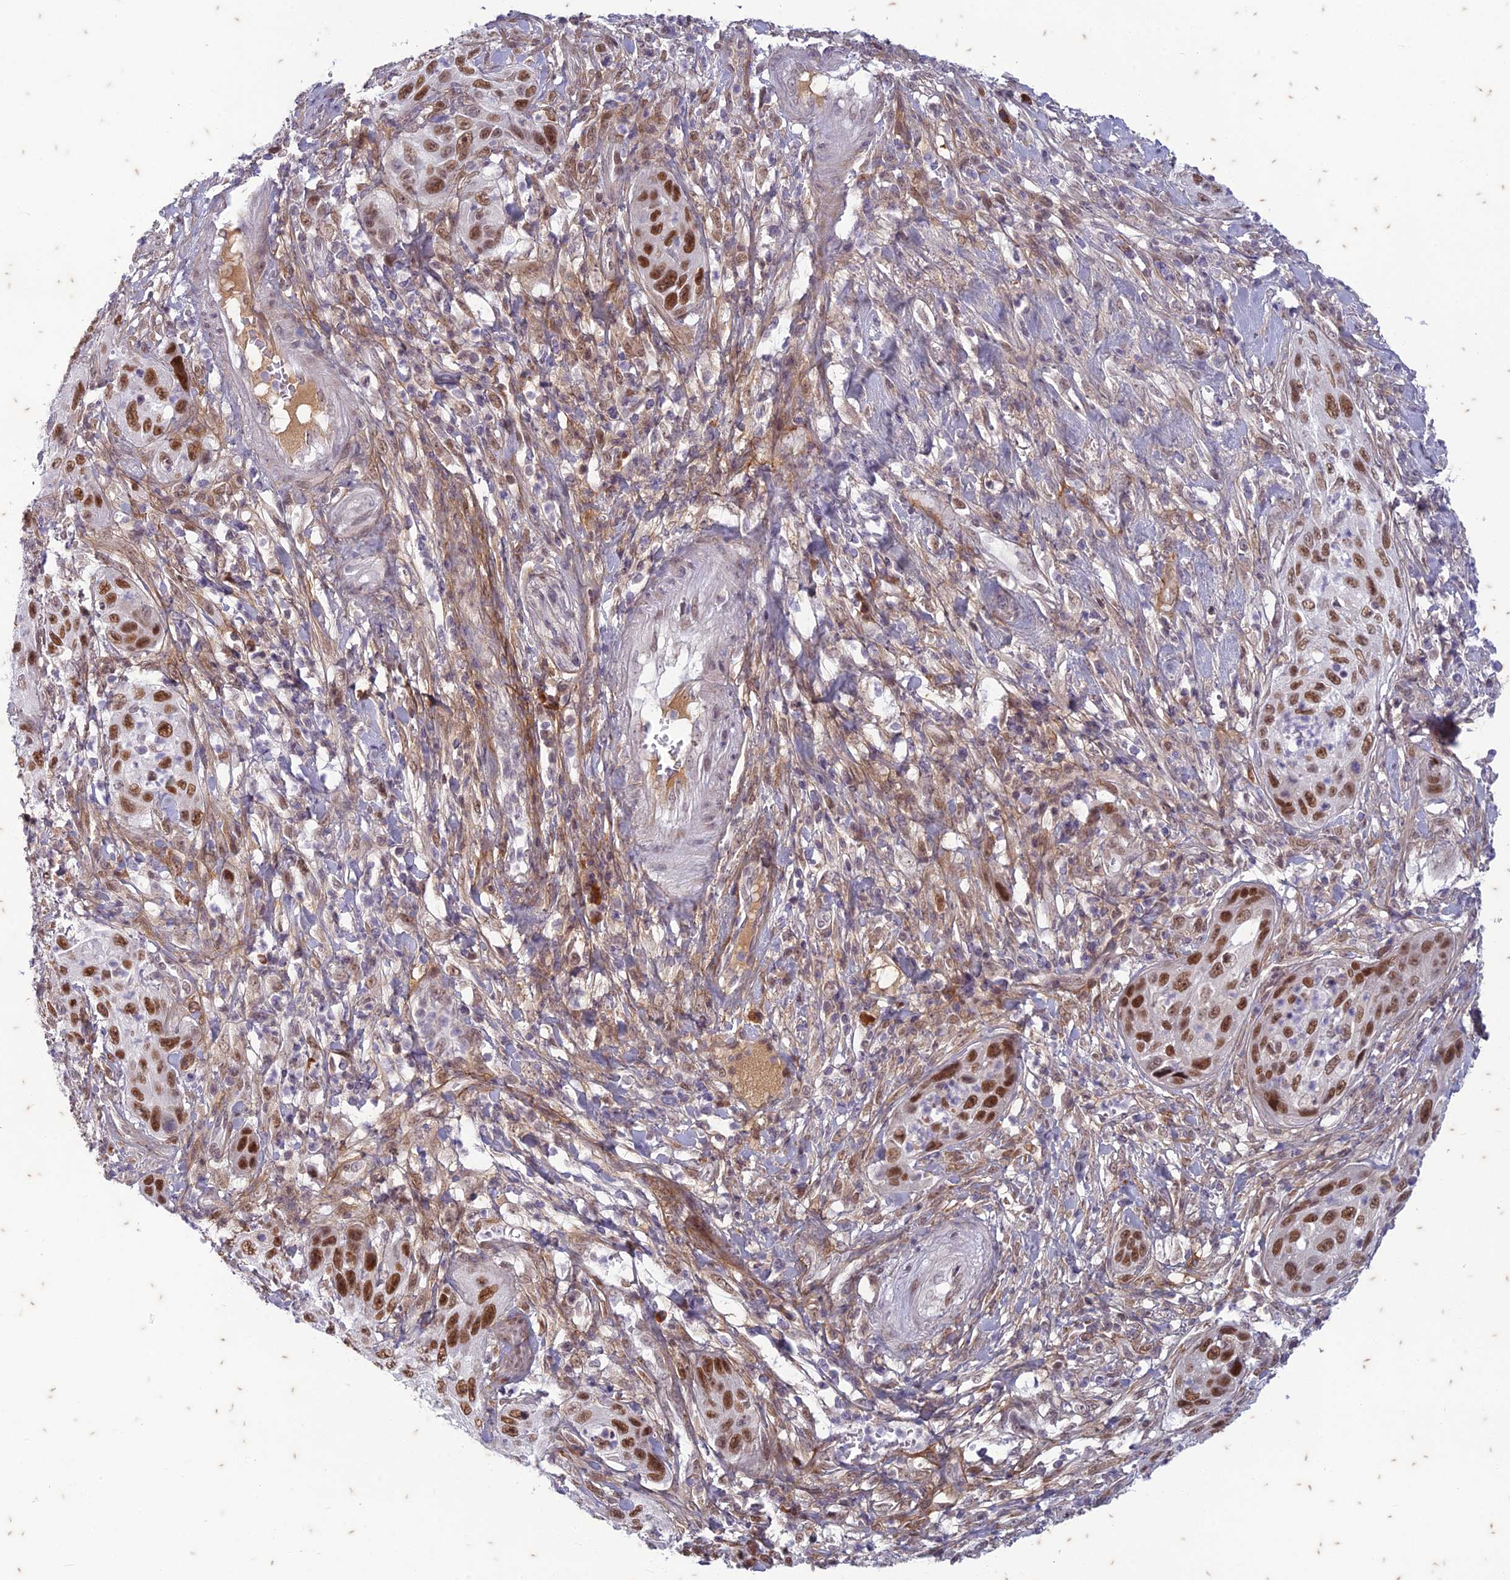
{"staining": {"intensity": "strong", "quantity": ">75%", "location": "nuclear"}, "tissue": "cervical cancer", "cell_type": "Tumor cells", "image_type": "cancer", "snomed": [{"axis": "morphology", "description": "Squamous cell carcinoma, NOS"}, {"axis": "topography", "description": "Cervix"}], "caption": "Approximately >75% of tumor cells in human cervical cancer display strong nuclear protein positivity as visualized by brown immunohistochemical staining.", "gene": "PABPN1L", "patient": {"sex": "female", "age": 42}}